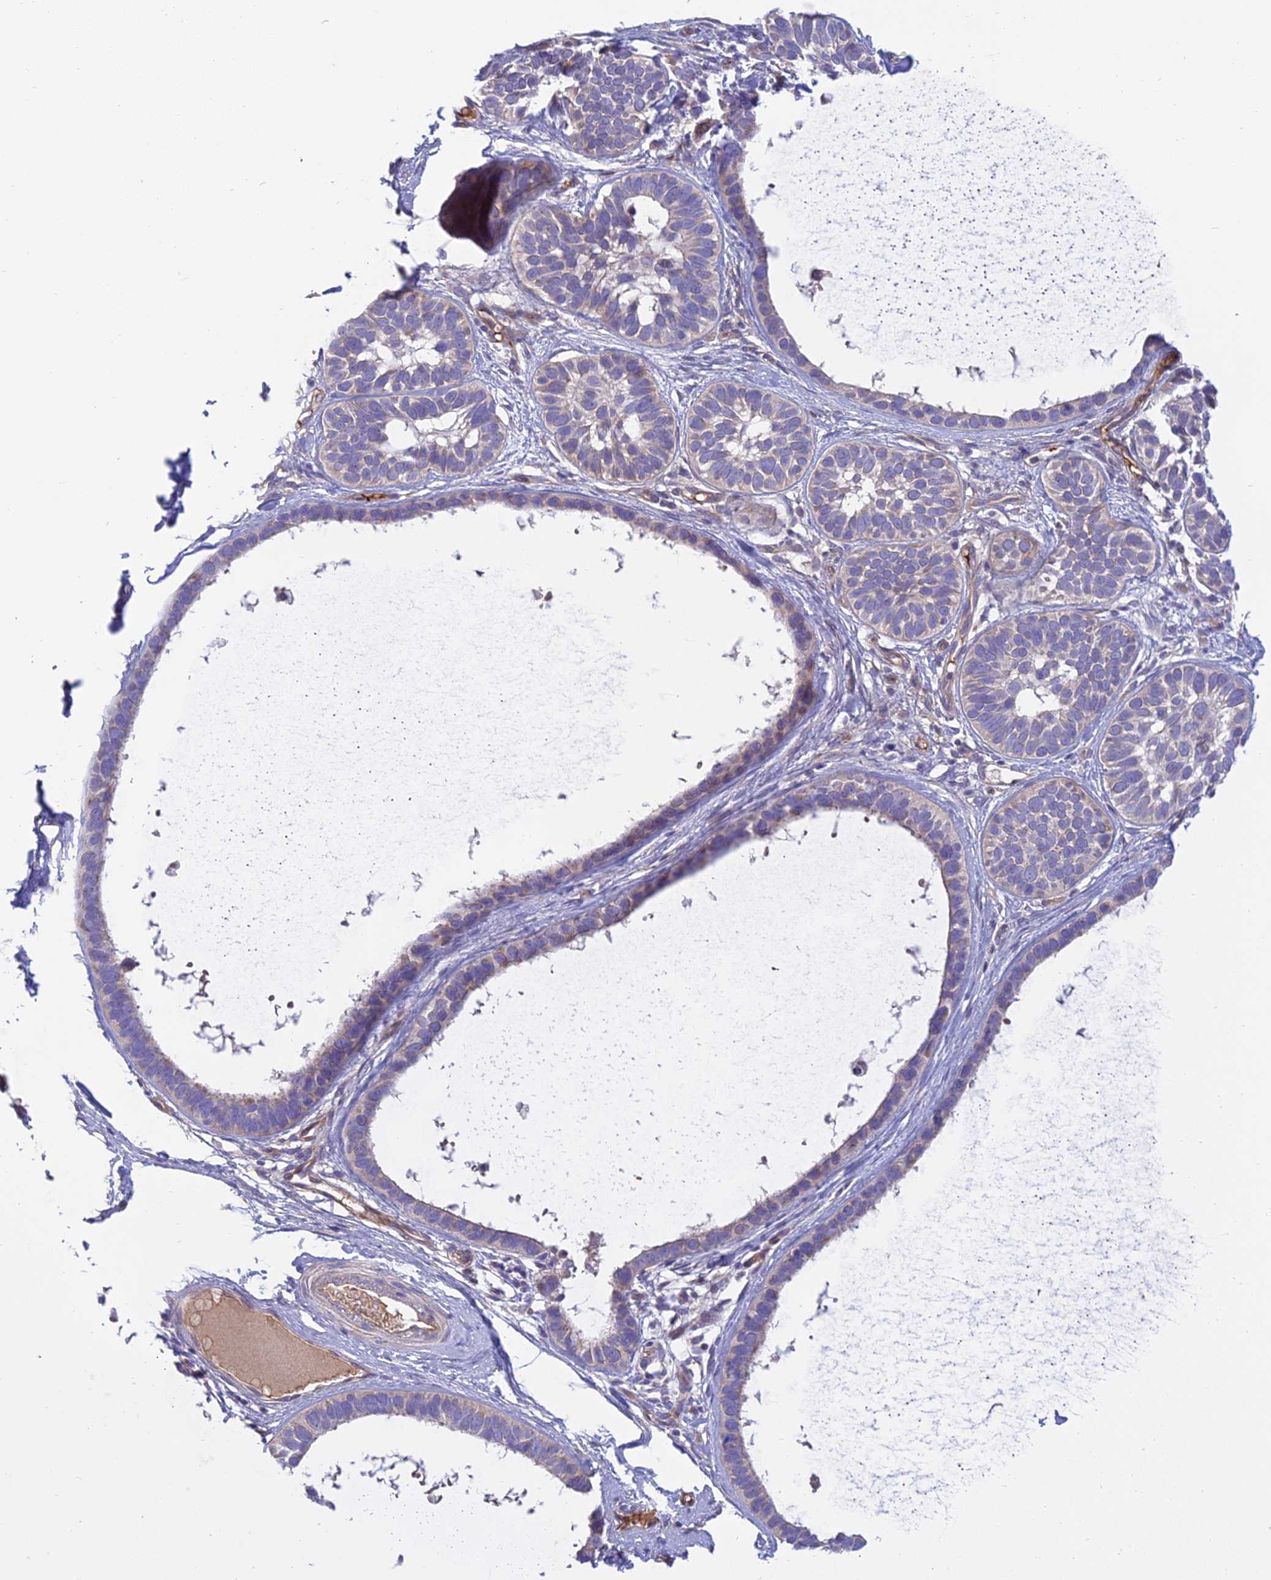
{"staining": {"intensity": "negative", "quantity": "none", "location": "none"}, "tissue": "skin cancer", "cell_type": "Tumor cells", "image_type": "cancer", "snomed": [{"axis": "morphology", "description": "Basal cell carcinoma"}, {"axis": "topography", "description": "Skin"}], "caption": "A micrograph of human basal cell carcinoma (skin) is negative for staining in tumor cells. The staining was performed using DAB to visualize the protein expression in brown, while the nuclei were stained in blue with hematoxylin (Magnification: 20x).", "gene": "DUS2", "patient": {"sex": "male", "age": 62}}